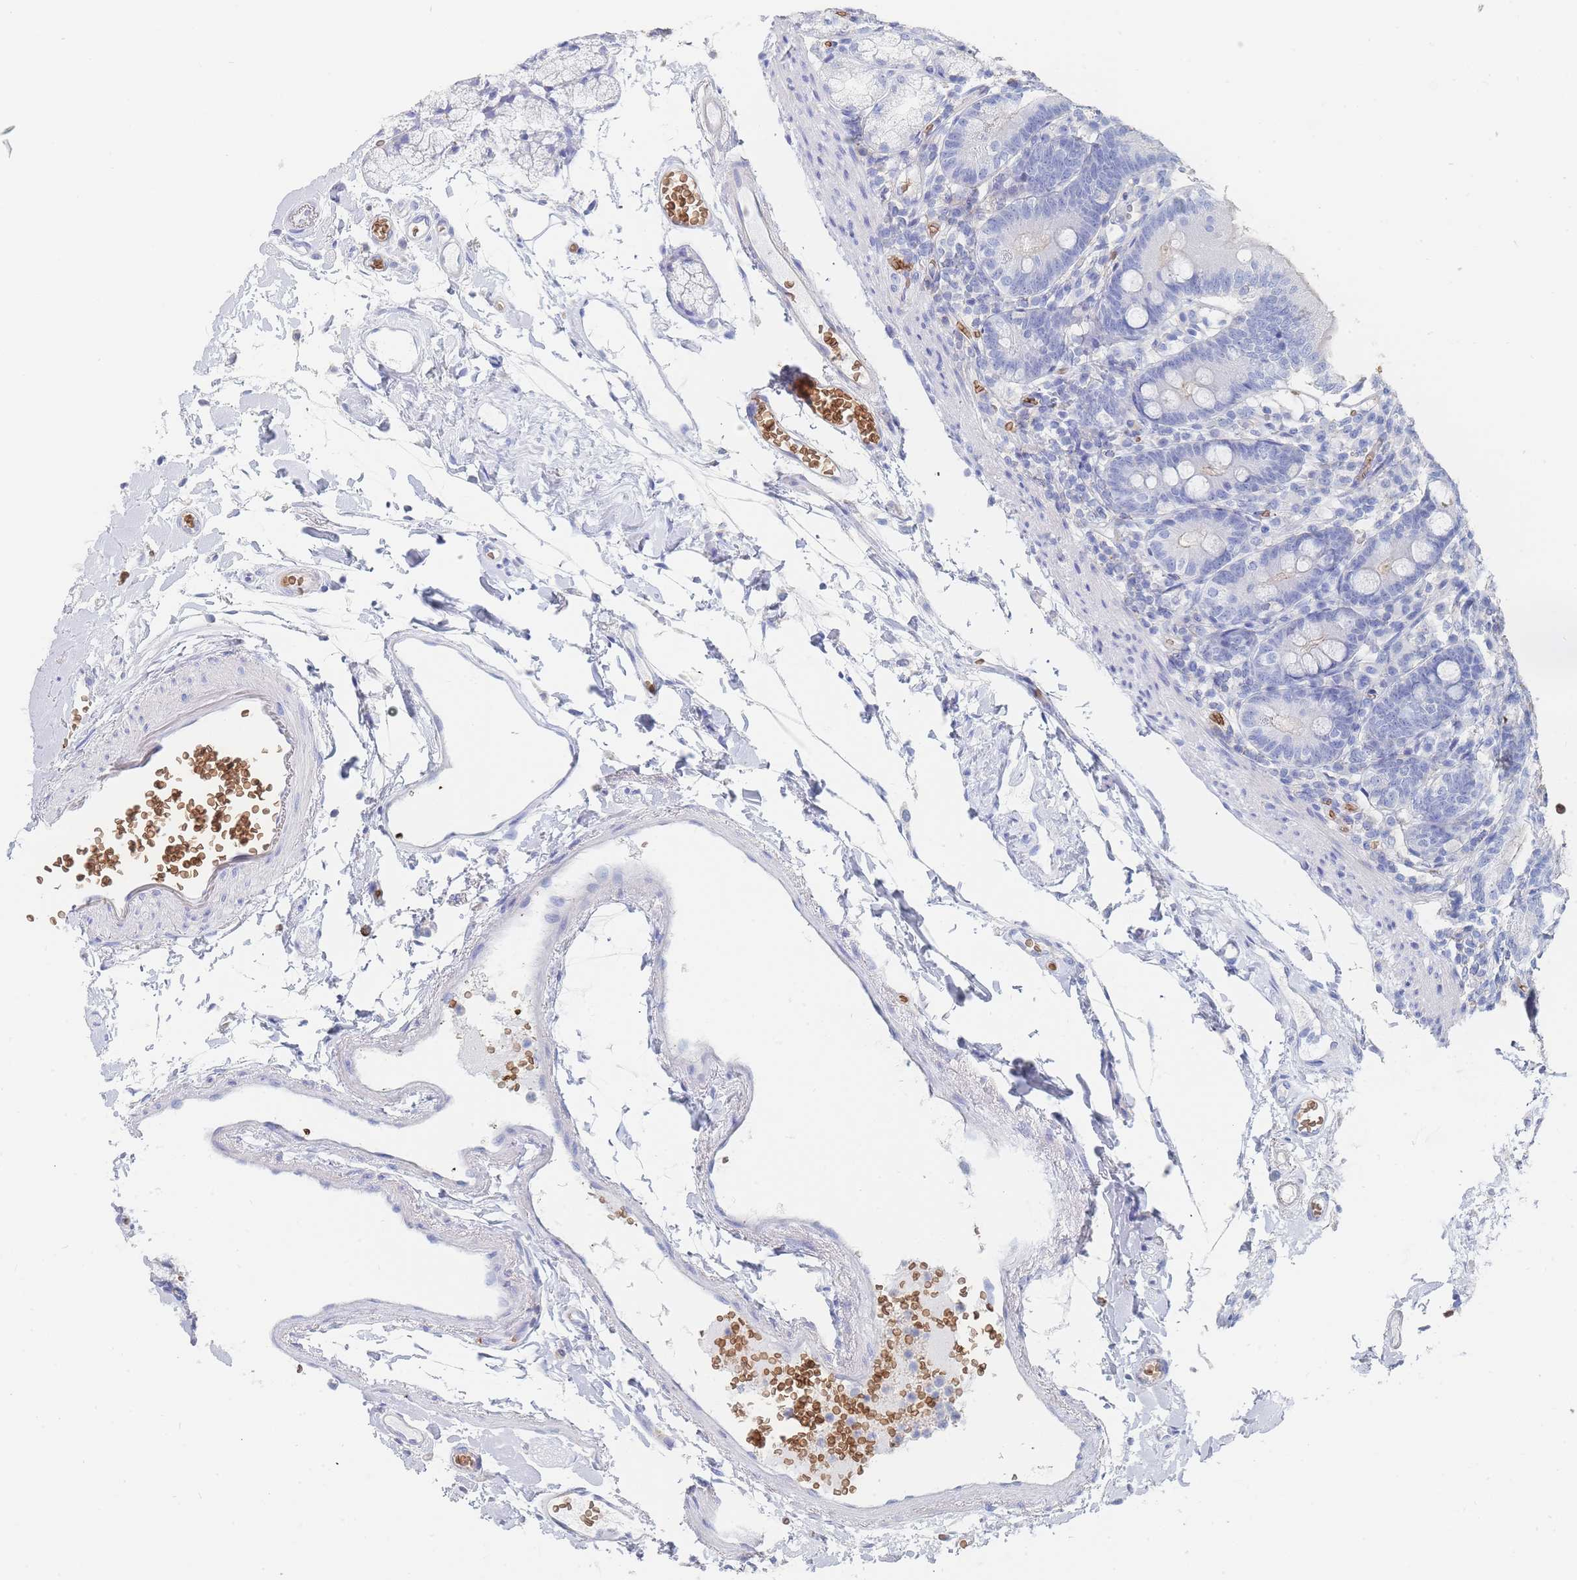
{"staining": {"intensity": "negative", "quantity": "none", "location": "none"}, "tissue": "duodenum", "cell_type": "Glandular cells", "image_type": "normal", "snomed": [{"axis": "morphology", "description": "Normal tissue, NOS"}, {"axis": "topography", "description": "Duodenum"}], "caption": "This histopathology image is of normal duodenum stained with immunohistochemistry to label a protein in brown with the nuclei are counter-stained blue. There is no expression in glandular cells.", "gene": "SLC2A1", "patient": {"sex": "female", "age": 67}}